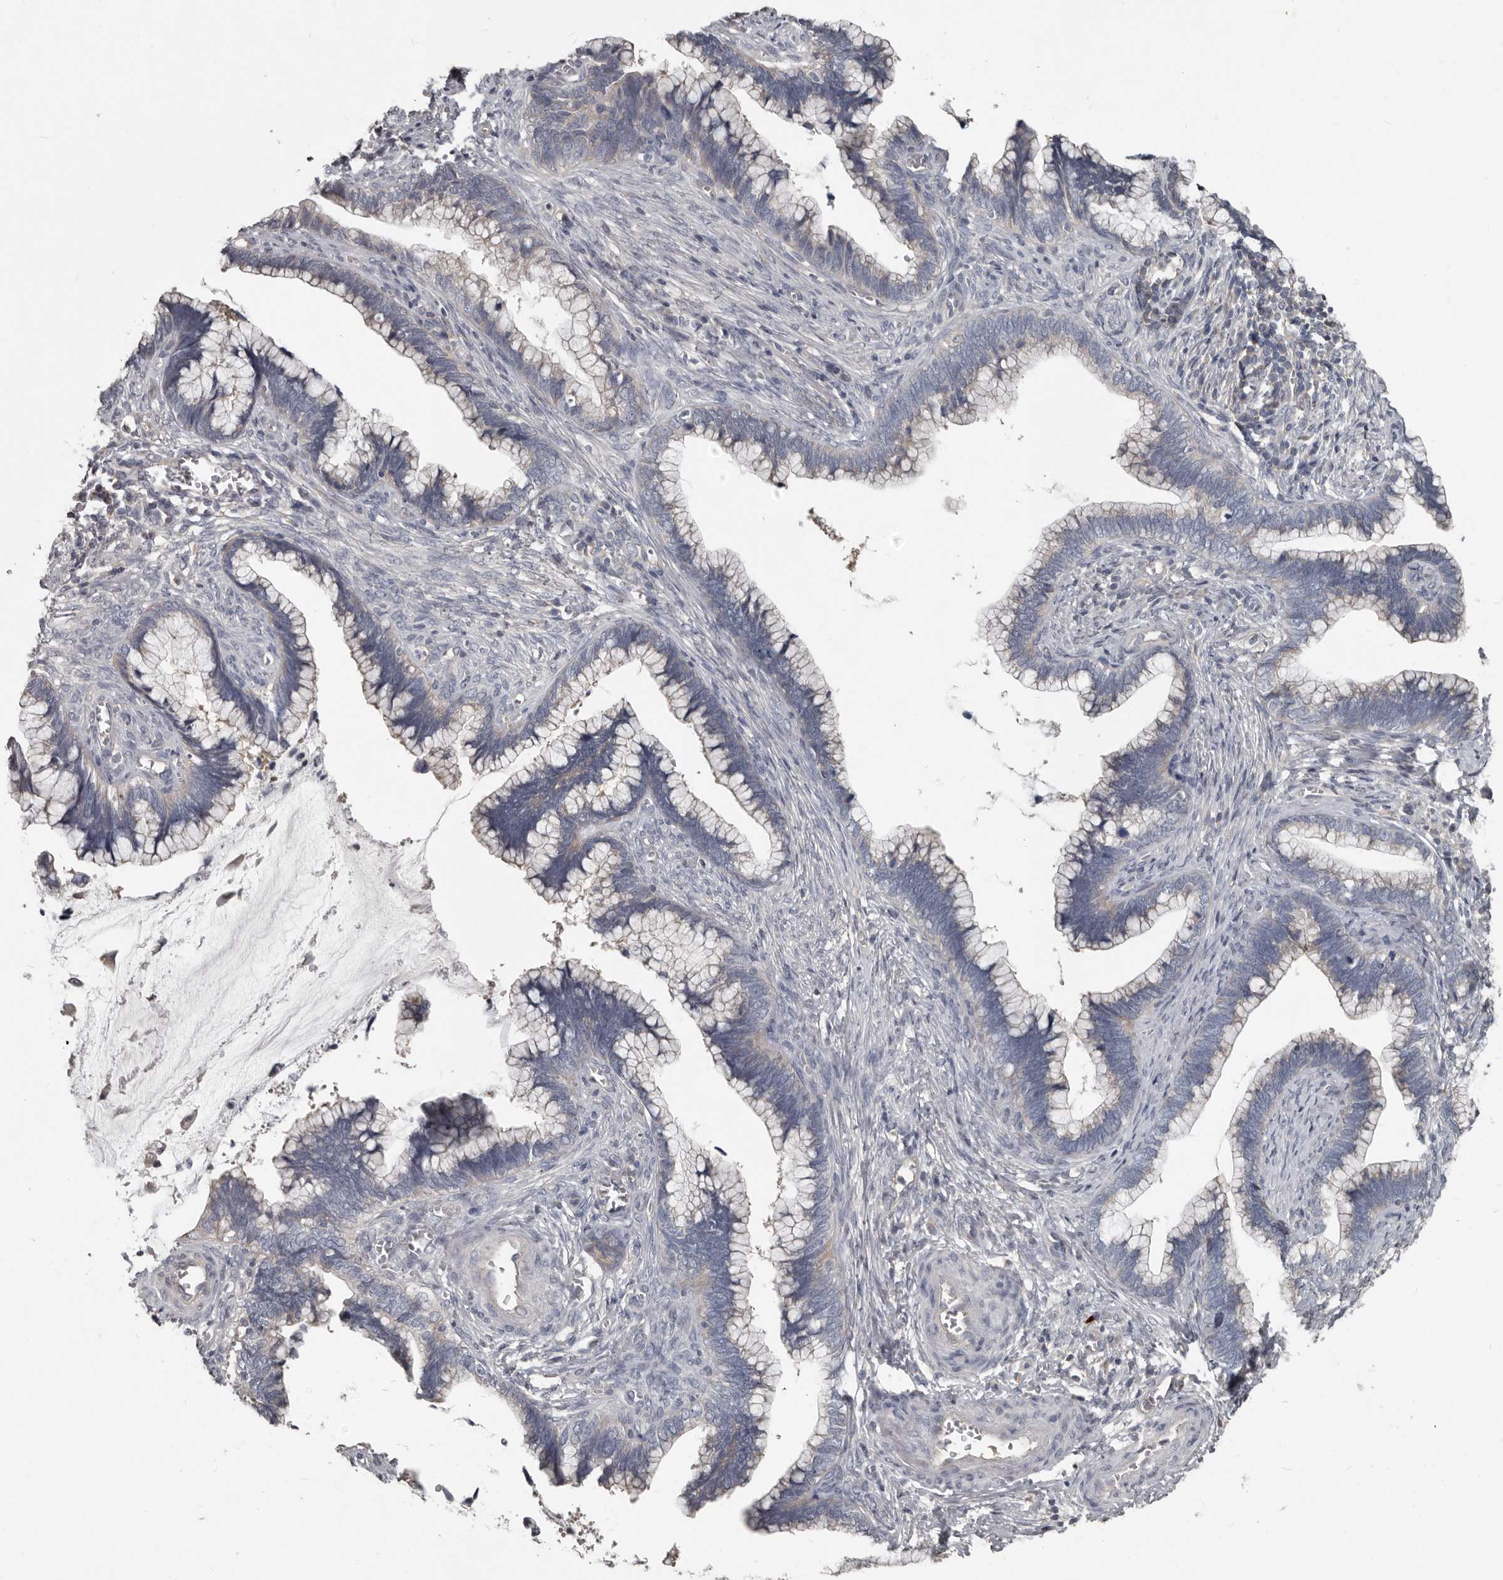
{"staining": {"intensity": "negative", "quantity": "none", "location": "none"}, "tissue": "cervical cancer", "cell_type": "Tumor cells", "image_type": "cancer", "snomed": [{"axis": "morphology", "description": "Adenocarcinoma, NOS"}, {"axis": "topography", "description": "Cervix"}], "caption": "The image demonstrates no significant expression in tumor cells of adenocarcinoma (cervical).", "gene": "CA6", "patient": {"sex": "female", "age": 44}}